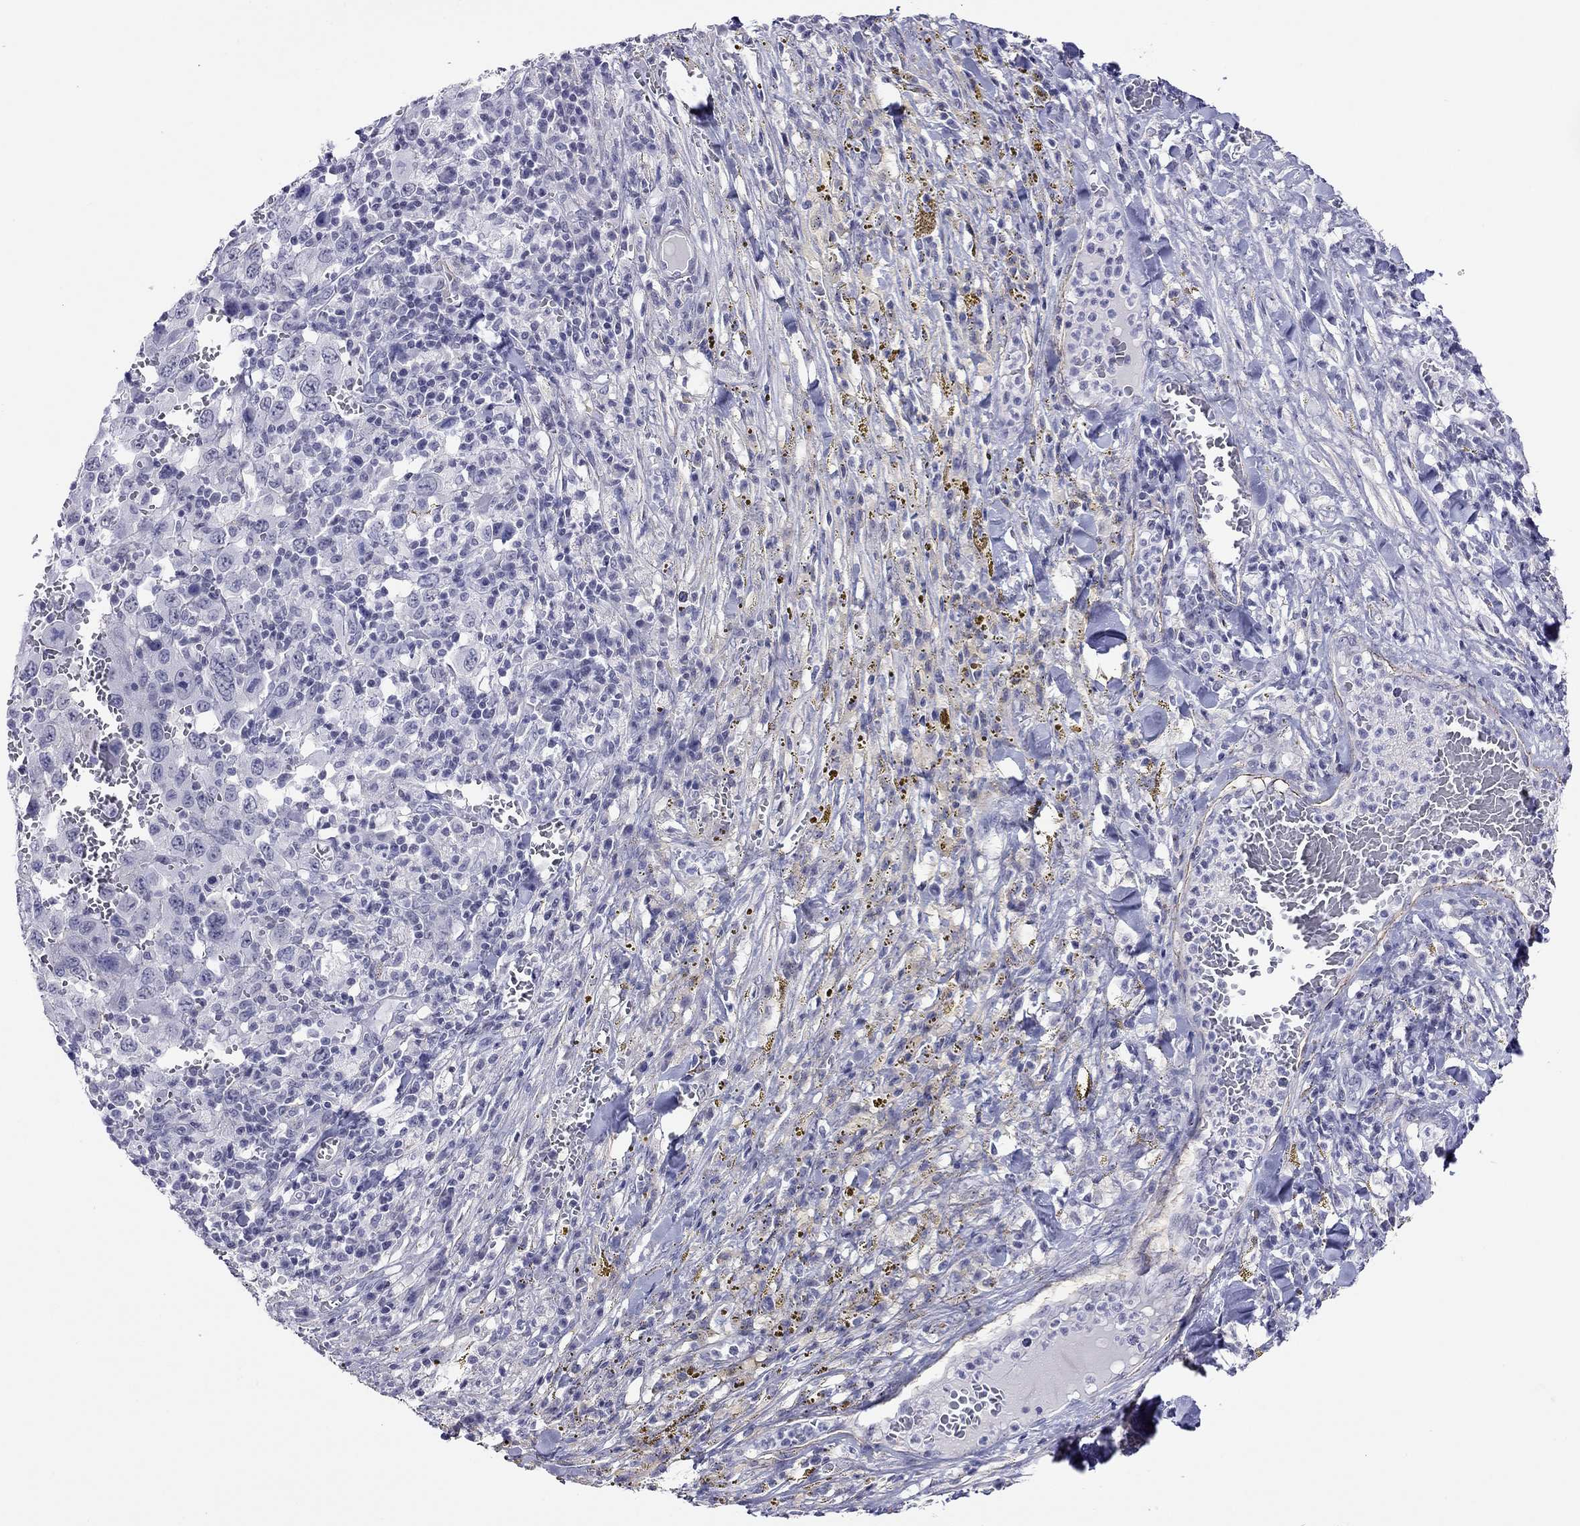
{"staining": {"intensity": "negative", "quantity": "none", "location": "none"}, "tissue": "melanoma", "cell_type": "Tumor cells", "image_type": "cancer", "snomed": [{"axis": "morphology", "description": "Malignant melanoma, NOS"}, {"axis": "topography", "description": "Skin"}], "caption": "Photomicrograph shows no significant protein positivity in tumor cells of malignant melanoma. (Brightfield microscopy of DAB immunohistochemistry at high magnification).", "gene": "MYMX", "patient": {"sex": "female", "age": 91}}